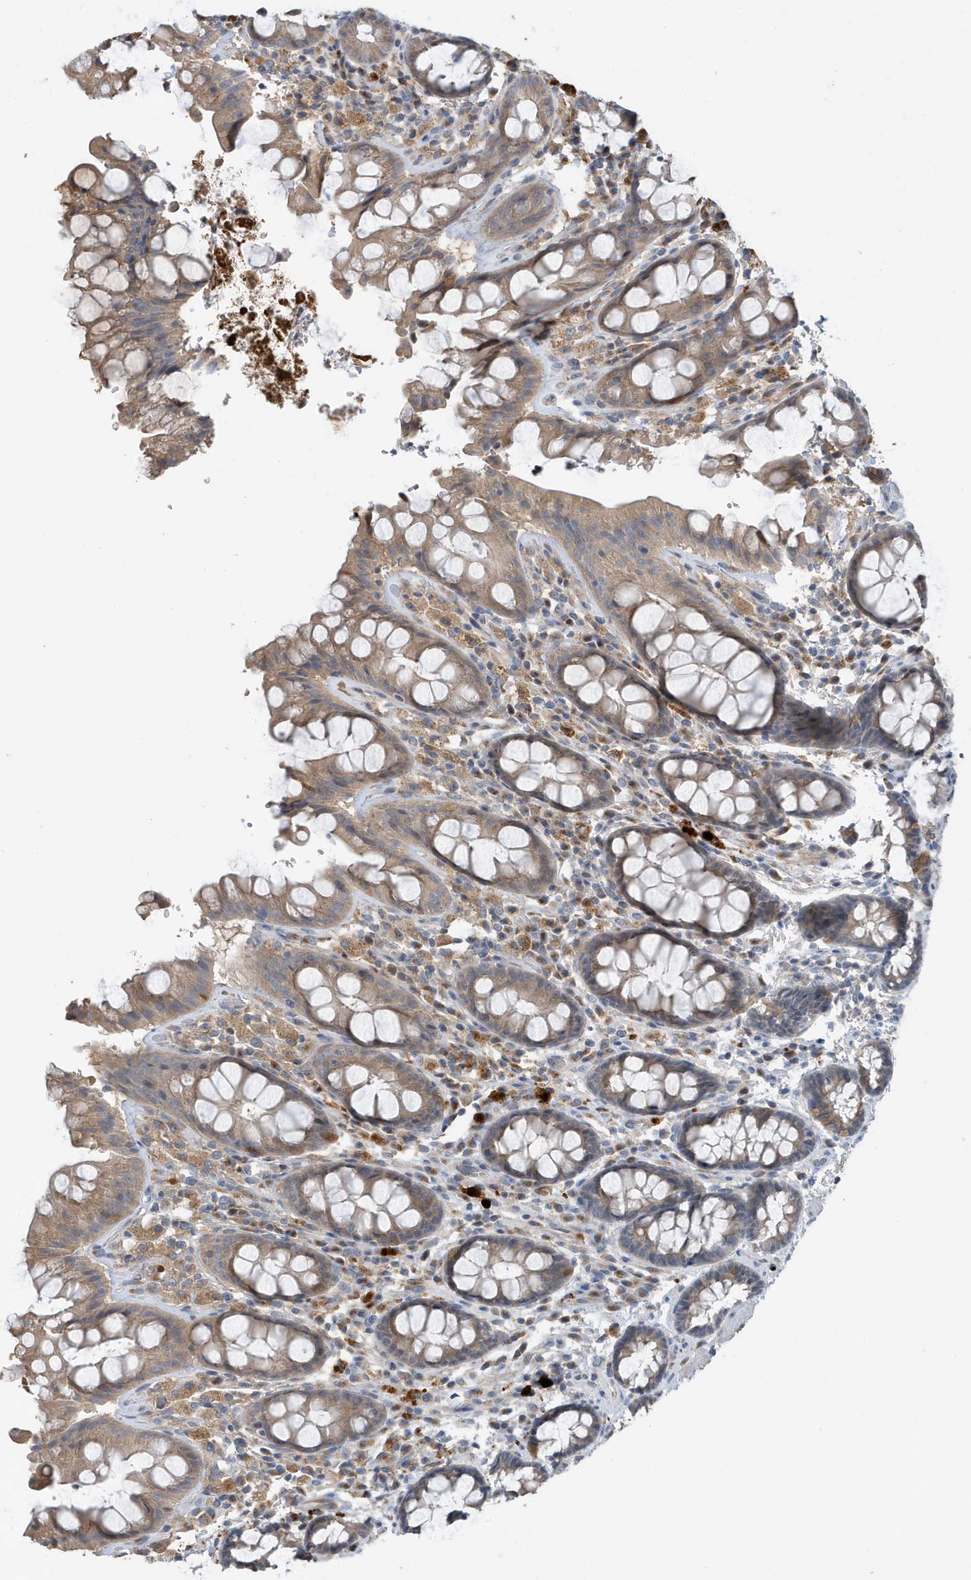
{"staining": {"intensity": "weak", "quantity": "25%-75%", "location": "cytoplasmic/membranous"}, "tissue": "rectum", "cell_type": "Glandular cells", "image_type": "normal", "snomed": [{"axis": "morphology", "description": "Normal tissue, NOS"}, {"axis": "topography", "description": "Rectum"}], "caption": "Immunohistochemistry micrograph of unremarkable human rectum stained for a protein (brown), which exhibits low levels of weak cytoplasmic/membranous positivity in approximately 25%-75% of glandular cells.", "gene": "LAPTM4A", "patient": {"sex": "male", "age": 64}}